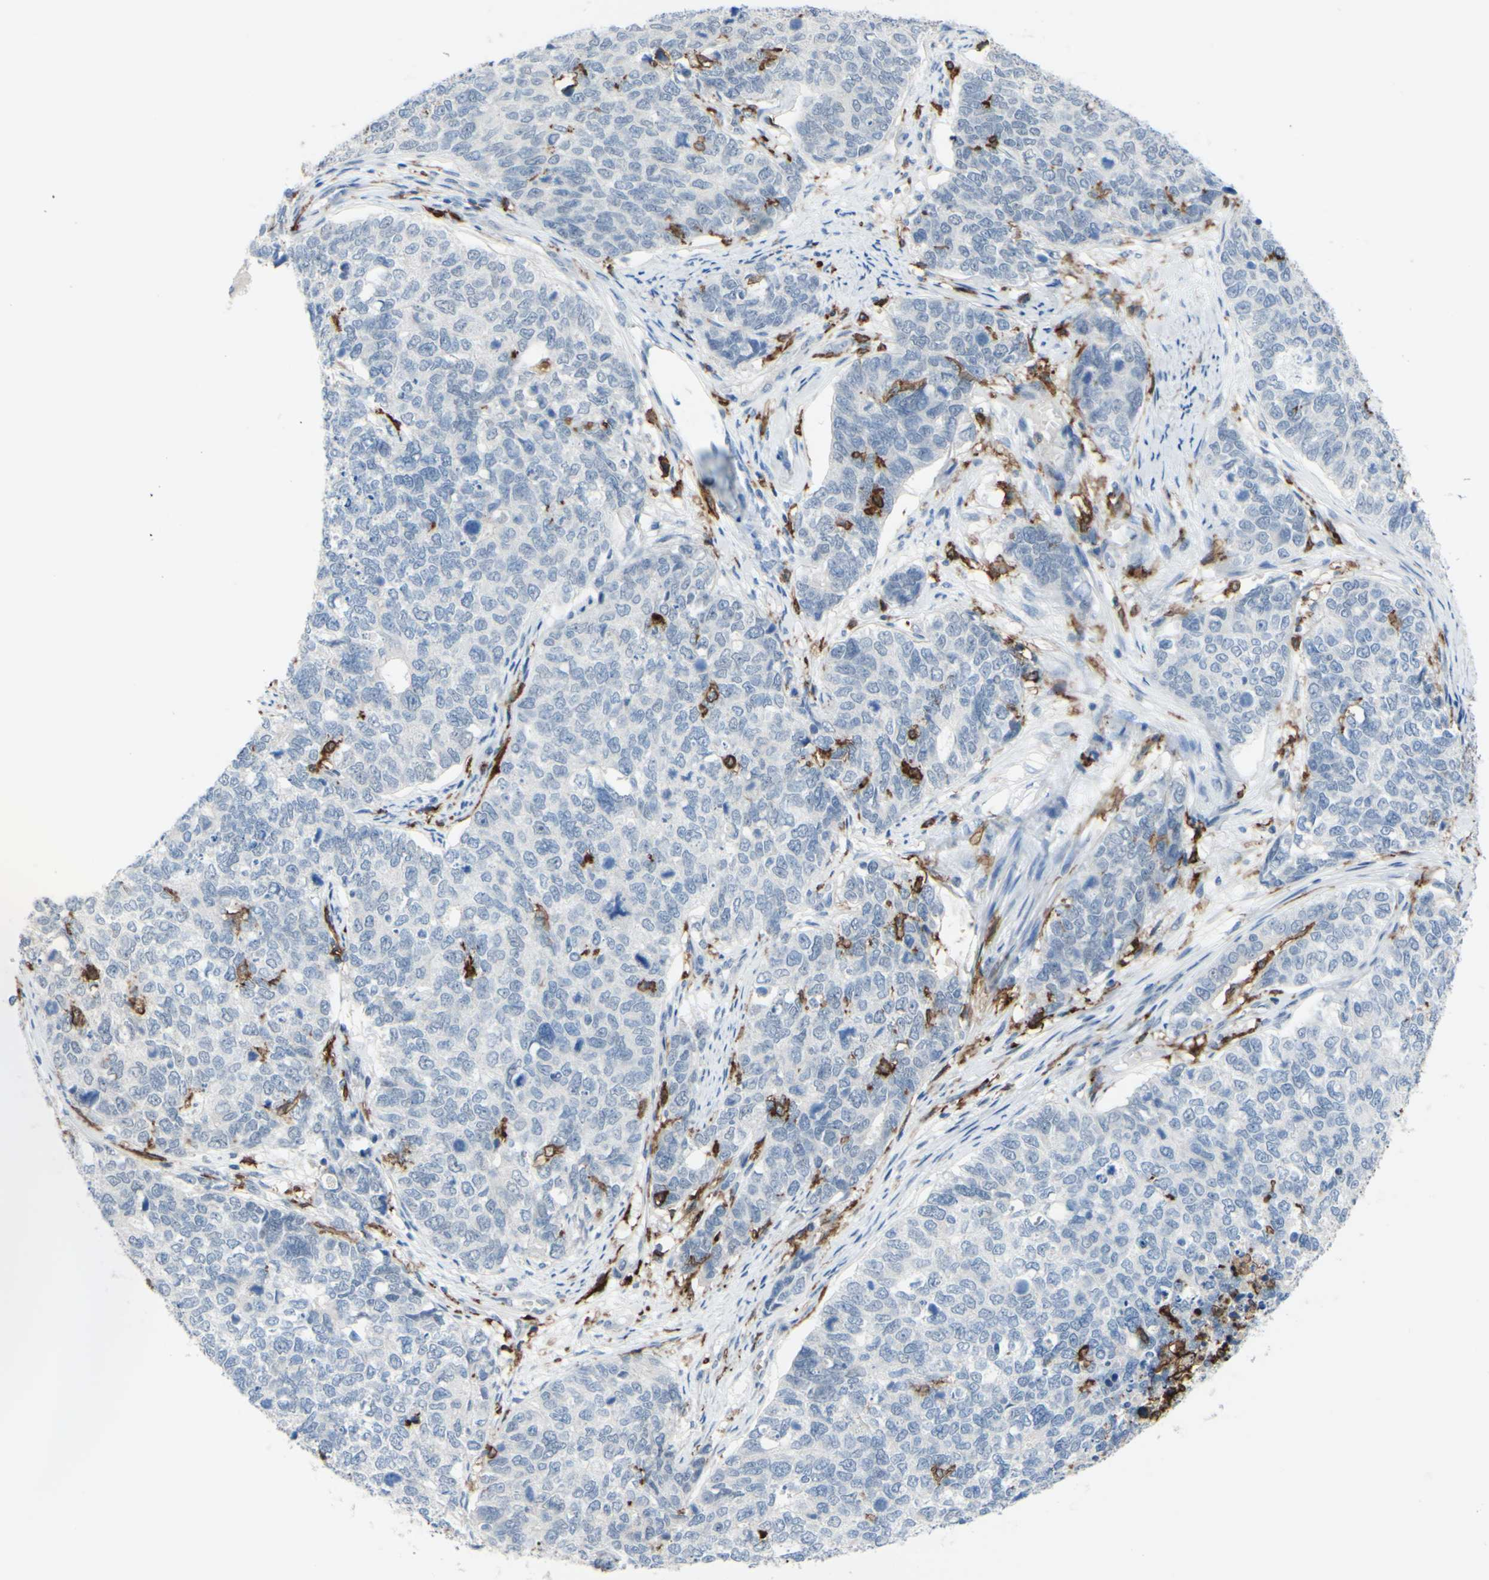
{"staining": {"intensity": "negative", "quantity": "none", "location": "none"}, "tissue": "cervical cancer", "cell_type": "Tumor cells", "image_type": "cancer", "snomed": [{"axis": "morphology", "description": "Squamous cell carcinoma, NOS"}, {"axis": "topography", "description": "Cervix"}], "caption": "Immunohistochemistry (IHC) of human cervical squamous cell carcinoma exhibits no positivity in tumor cells.", "gene": "FCGR2A", "patient": {"sex": "female", "age": 63}}